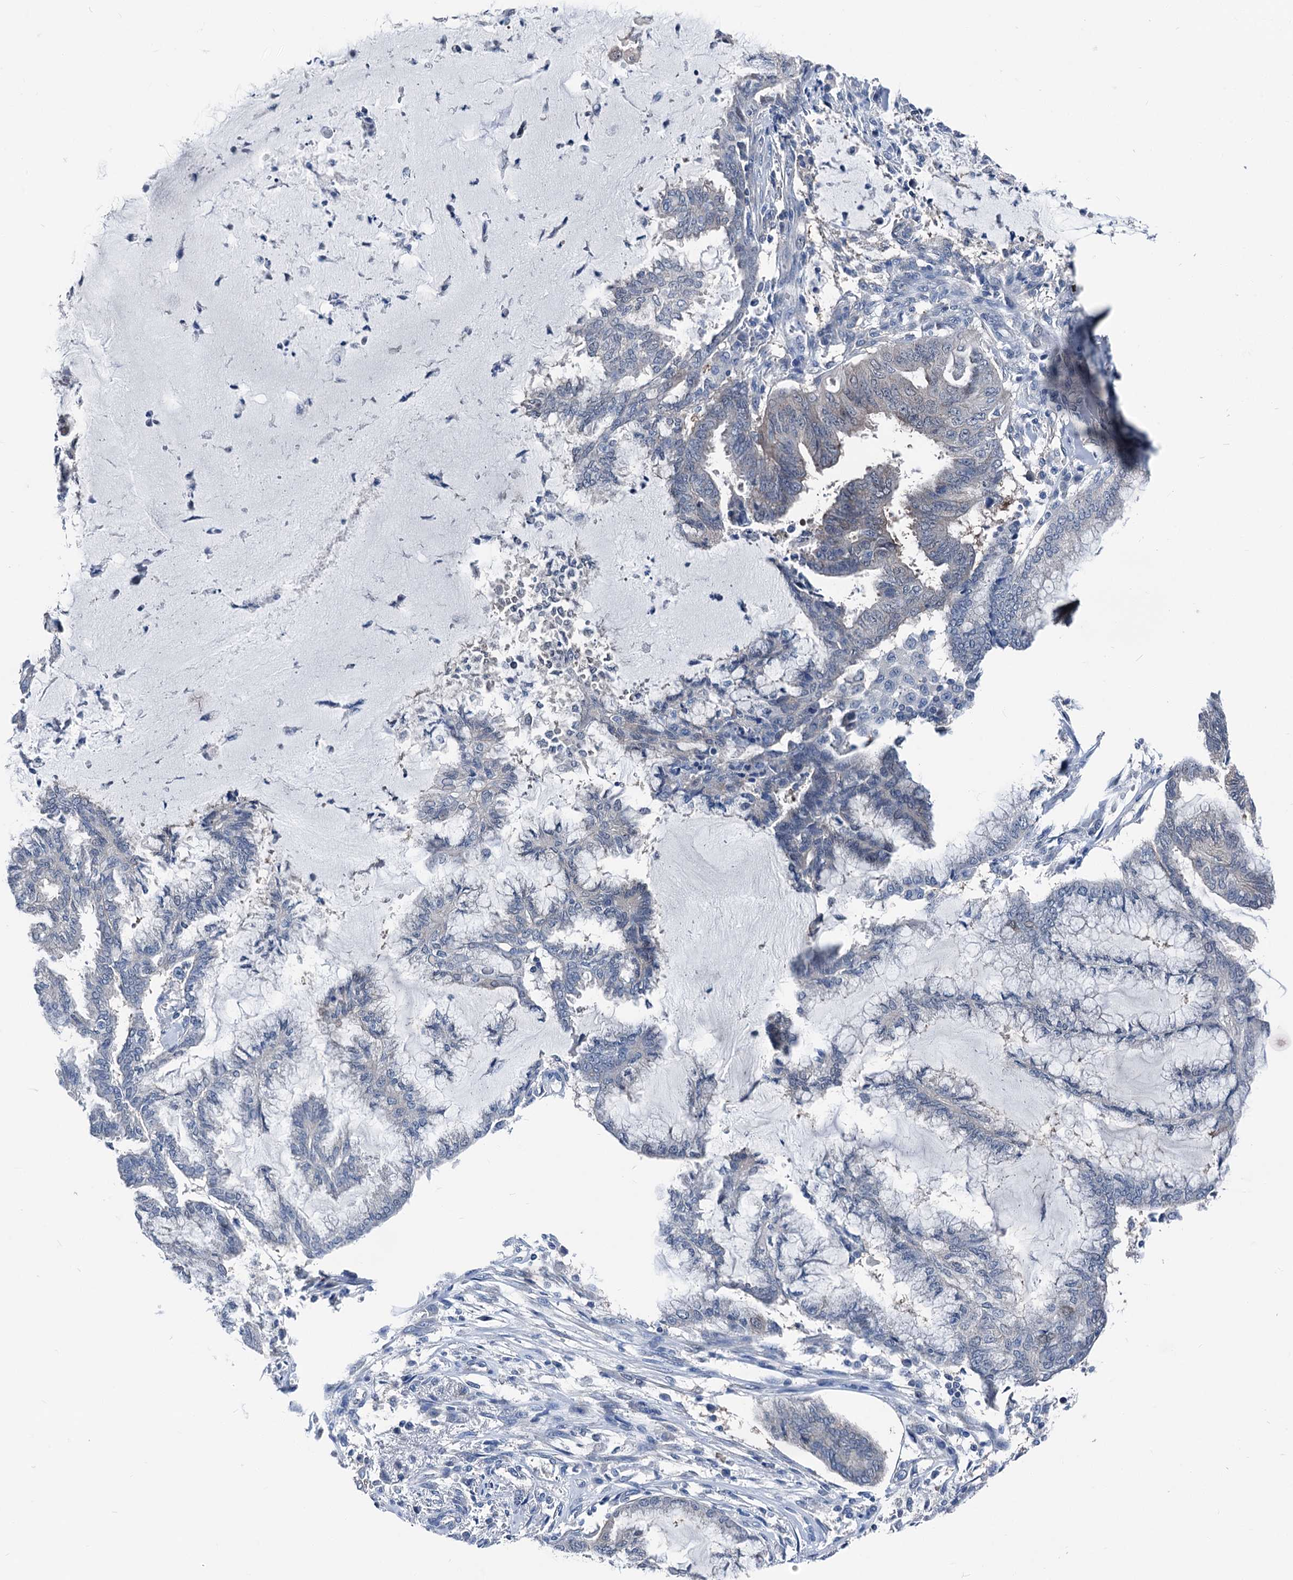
{"staining": {"intensity": "negative", "quantity": "none", "location": "none"}, "tissue": "endometrial cancer", "cell_type": "Tumor cells", "image_type": "cancer", "snomed": [{"axis": "morphology", "description": "Adenocarcinoma, NOS"}, {"axis": "topography", "description": "Endometrium"}], "caption": "This is an immunohistochemistry photomicrograph of human endometrial cancer. There is no positivity in tumor cells.", "gene": "GLO1", "patient": {"sex": "female", "age": 86}}